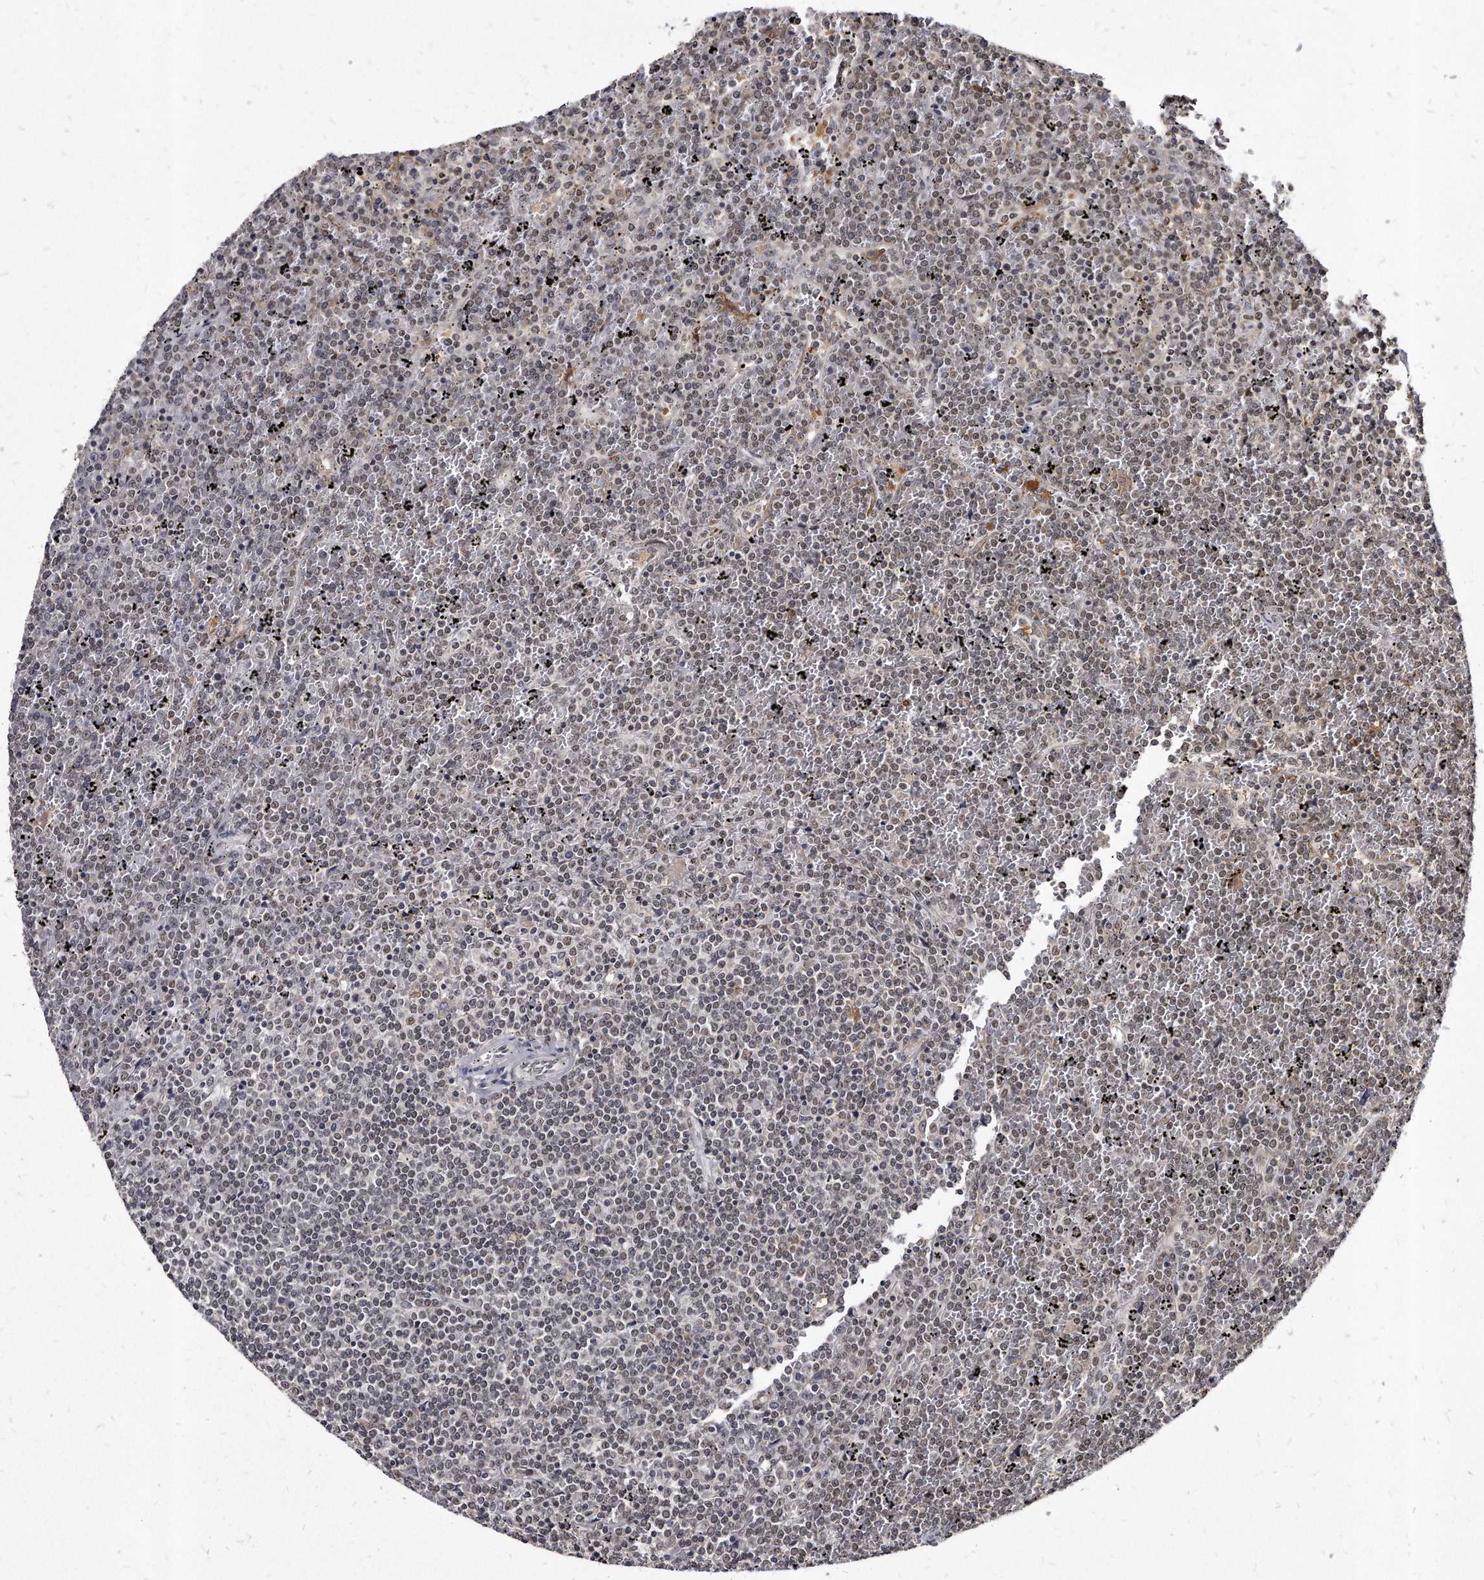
{"staining": {"intensity": "weak", "quantity": "25%-75%", "location": "nuclear"}, "tissue": "lymphoma", "cell_type": "Tumor cells", "image_type": "cancer", "snomed": [{"axis": "morphology", "description": "Malignant lymphoma, non-Hodgkin's type, Low grade"}, {"axis": "topography", "description": "Spleen"}], "caption": "Malignant lymphoma, non-Hodgkin's type (low-grade) stained with DAB (3,3'-diaminobenzidine) immunohistochemistry (IHC) exhibits low levels of weak nuclear positivity in about 25%-75% of tumor cells.", "gene": "KLHDC3", "patient": {"sex": "female", "age": 19}}